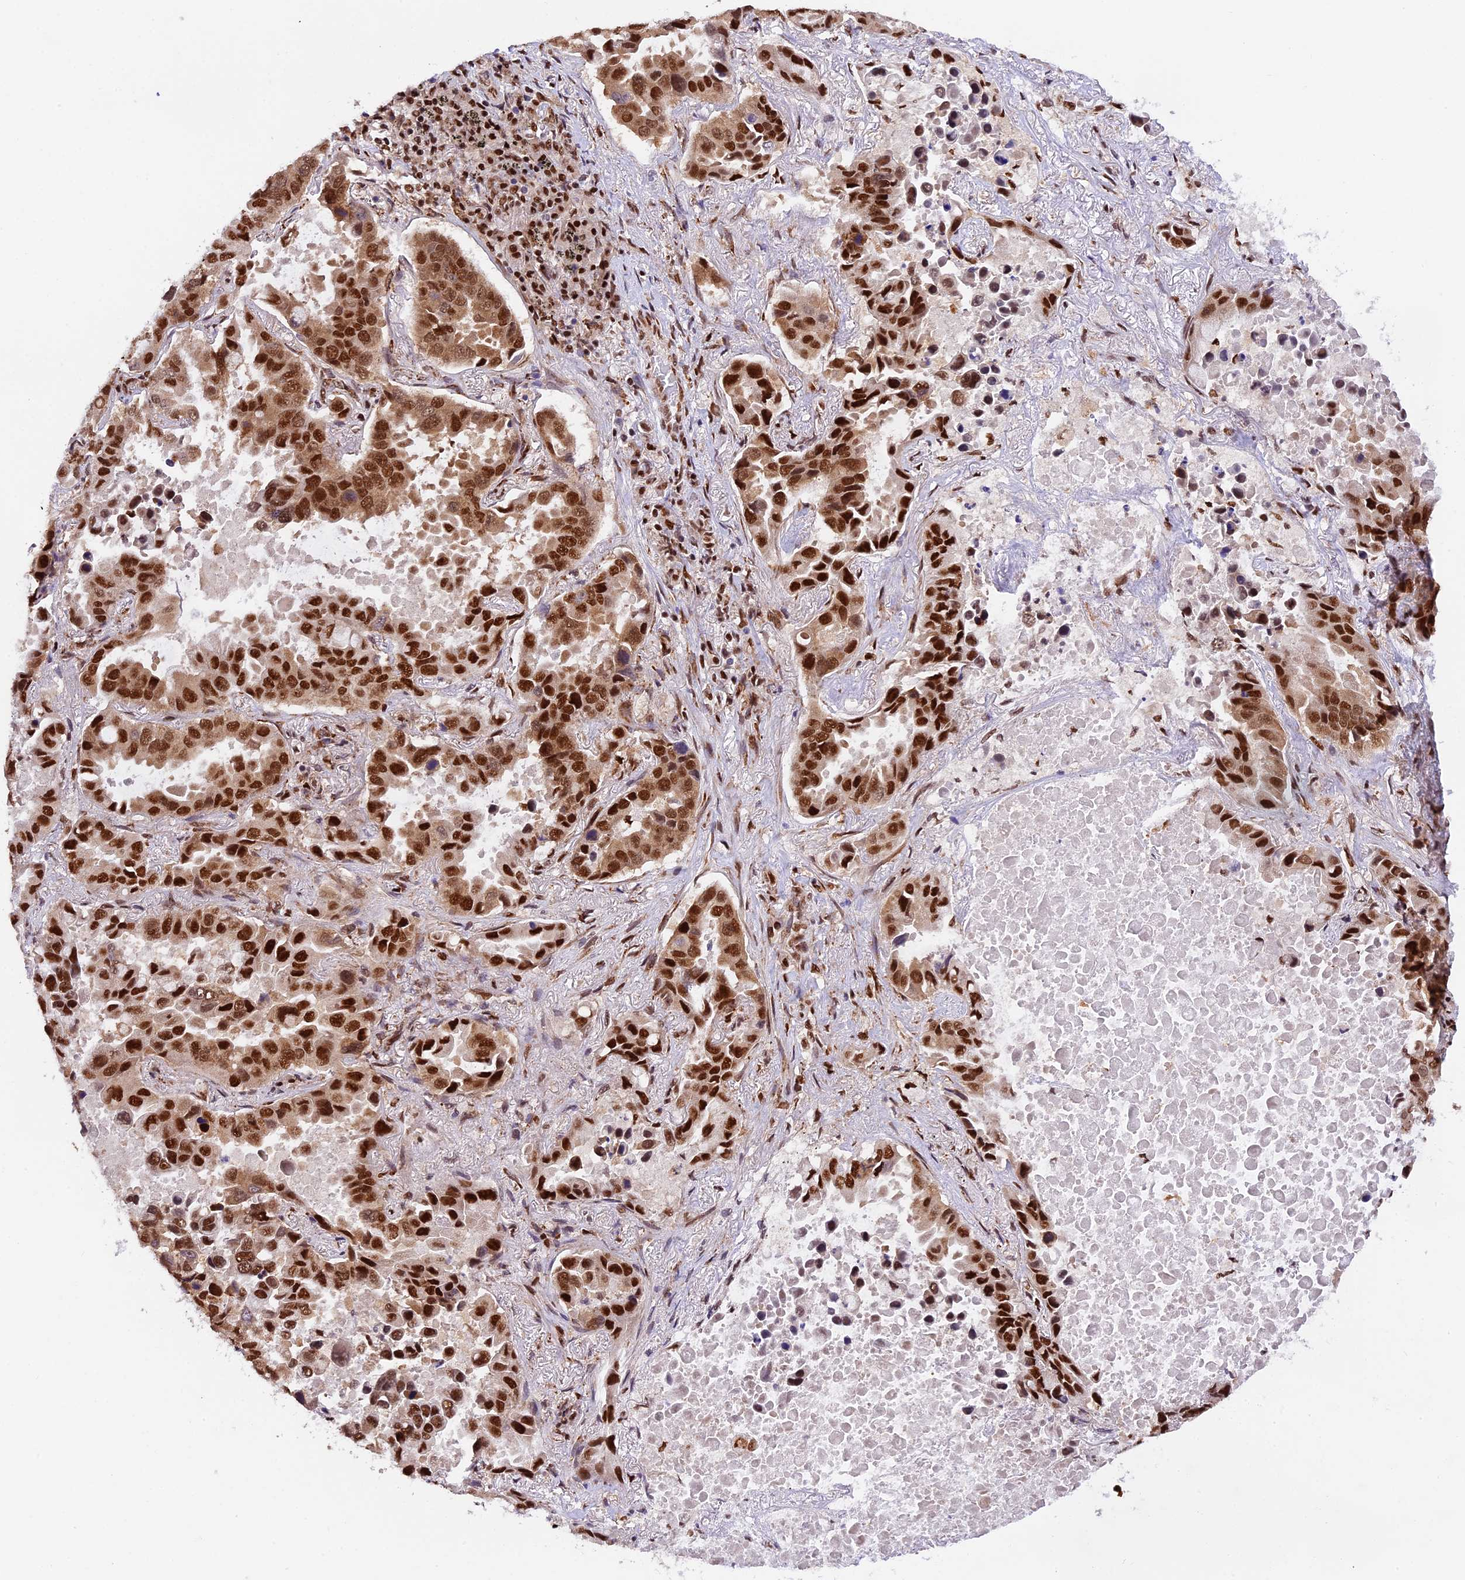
{"staining": {"intensity": "strong", "quantity": ">75%", "location": "nuclear"}, "tissue": "lung cancer", "cell_type": "Tumor cells", "image_type": "cancer", "snomed": [{"axis": "morphology", "description": "Adenocarcinoma, NOS"}, {"axis": "topography", "description": "Lung"}], "caption": "Strong nuclear positivity for a protein is appreciated in about >75% of tumor cells of lung adenocarcinoma using immunohistochemistry.", "gene": "RAMAC", "patient": {"sex": "male", "age": 64}}